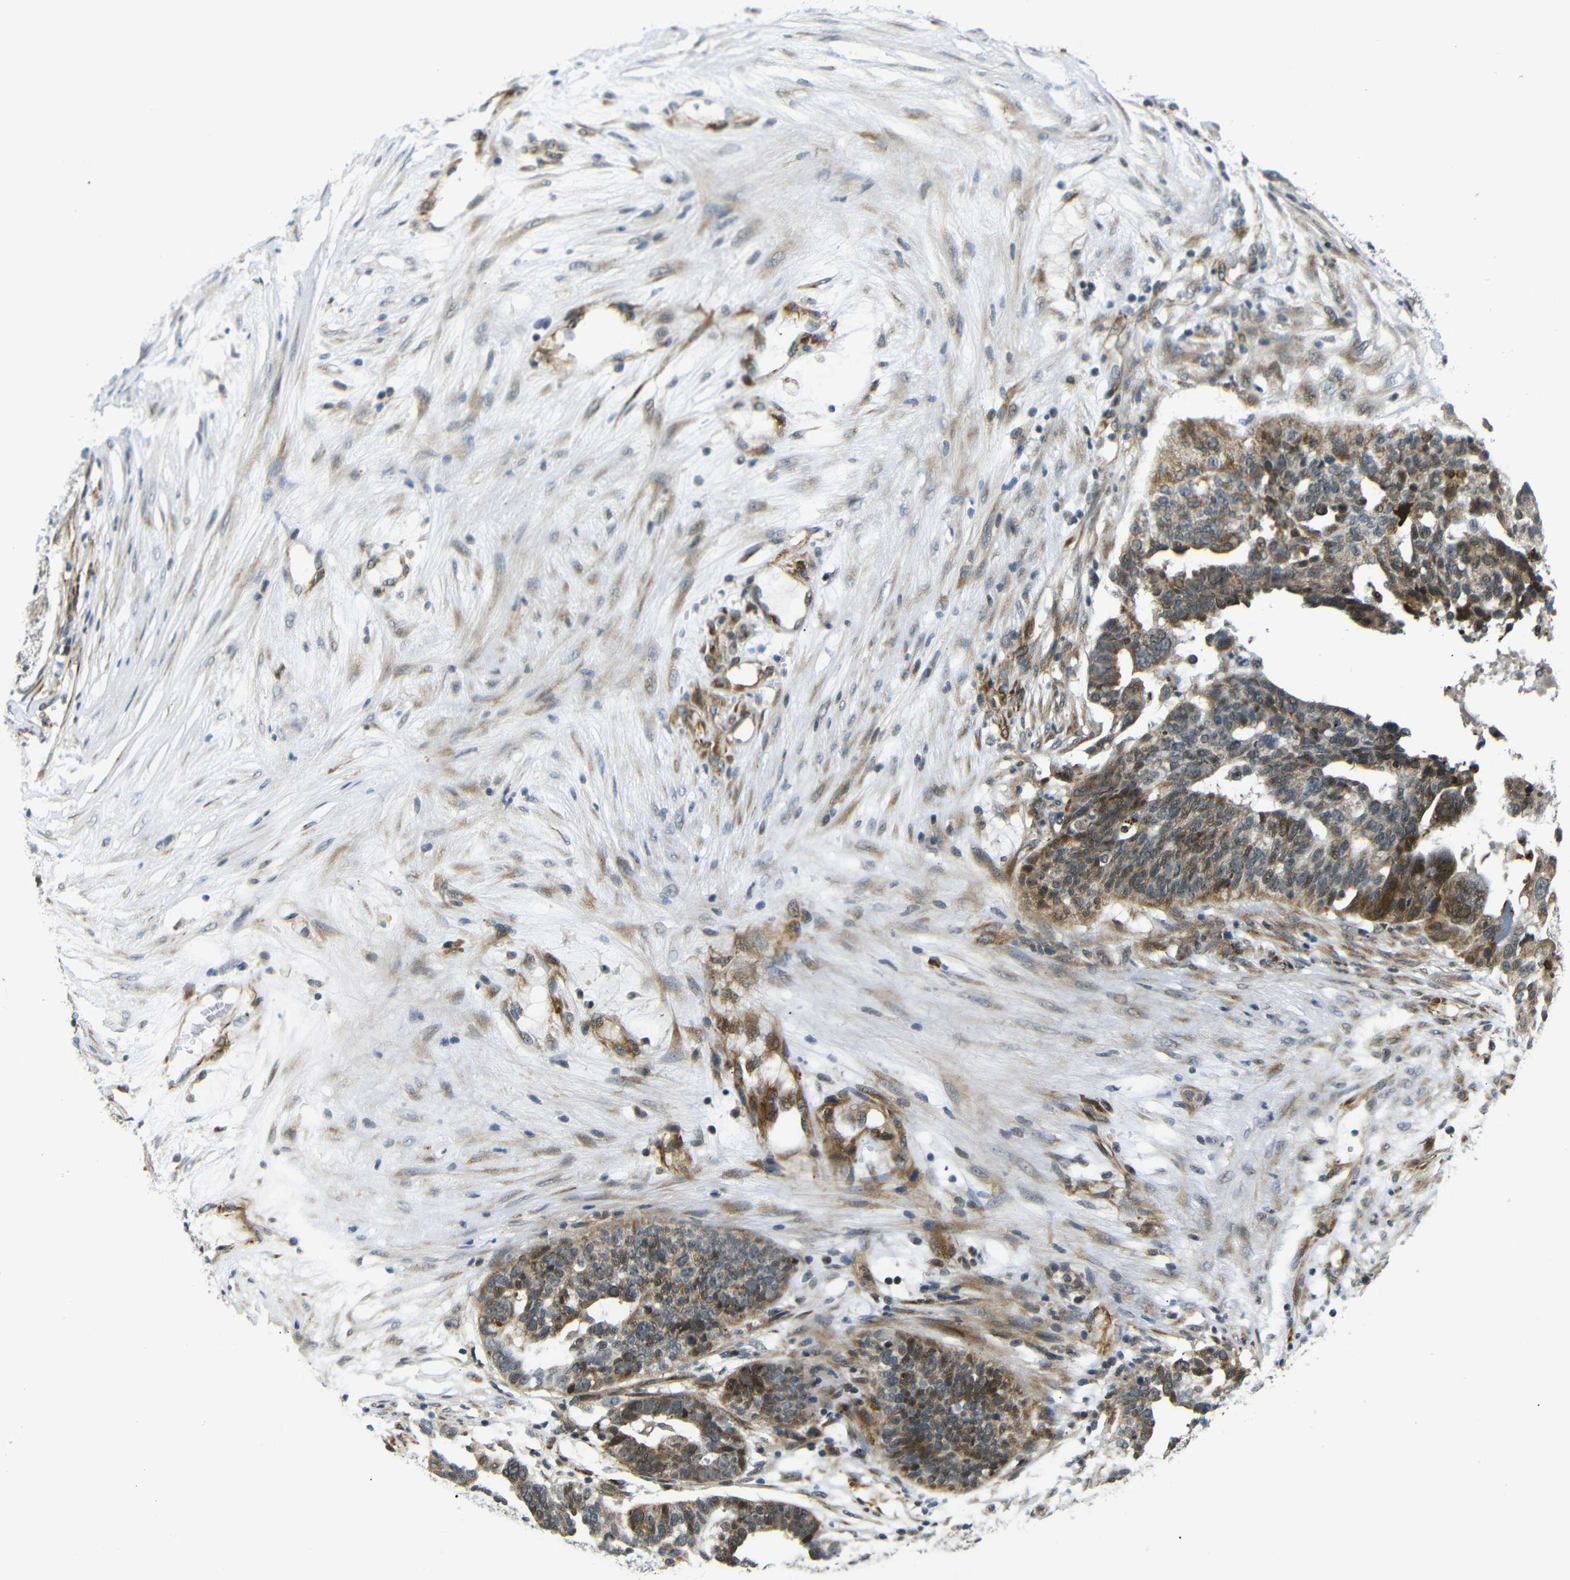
{"staining": {"intensity": "moderate", "quantity": "25%-75%", "location": "cytoplasmic/membranous"}, "tissue": "ovarian cancer", "cell_type": "Tumor cells", "image_type": "cancer", "snomed": [{"axis": "morphology", "description": "Cystadenocarcinoma, serous, NOS"}, {"axis": "topography", "description": "Ovary"}], "caption": "Tumor cells exhibit medium levels of moderate cytoplasmic/membranous expression in approximately 25%-75% of cells in serous cystadenocarcinoma (ovarian). The staining is performed using DAB (3,3'-diaminobenzidine) brown chromogen to label protein expression. The nuclei are counter-stained blue using hematoxylin.", "gene": "SYDE1", "patient": {"sex": "female", "age": 59}}